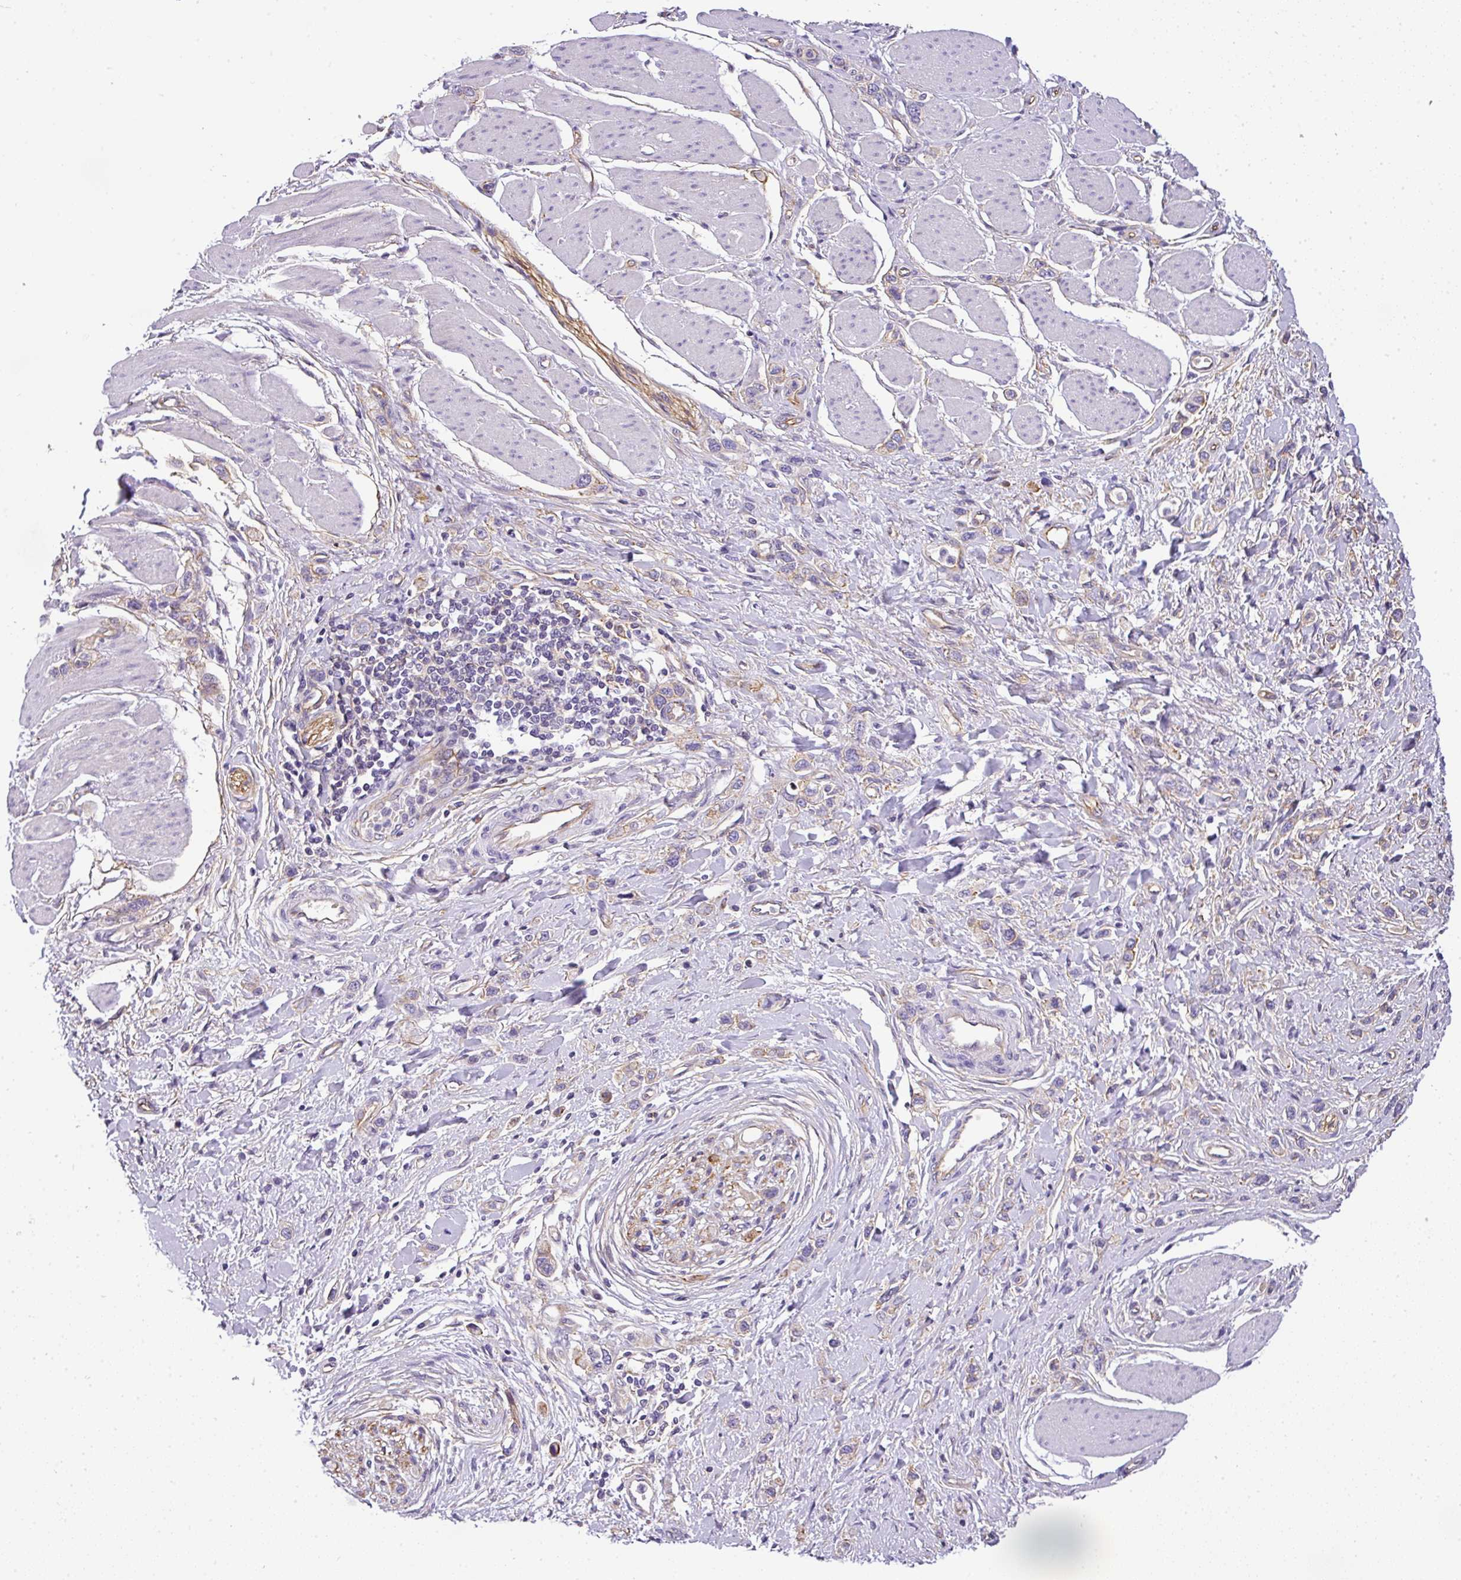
{"staining": {"intensity": "weak", "quantity": "25%-75%", "location": "cytoplasmic/membranous"}, "tissue": "stomach cancer", "cell_type": "Tumor cells", "image_type": "cancer", "snomed": [{"axis": "morphology", "description": "Adenocarcinoma, NOS"}, {"axis": "topography", "description": "Stomach"}], "caption": "Immunohistochemical staining of human stomach cancer demonstrates low levels of weak cytoplasmic/membranous staining in about 25%-75% of tumor cells.", "gene": "OR11H4", "patient": {"sex": "female", "age": 65}}